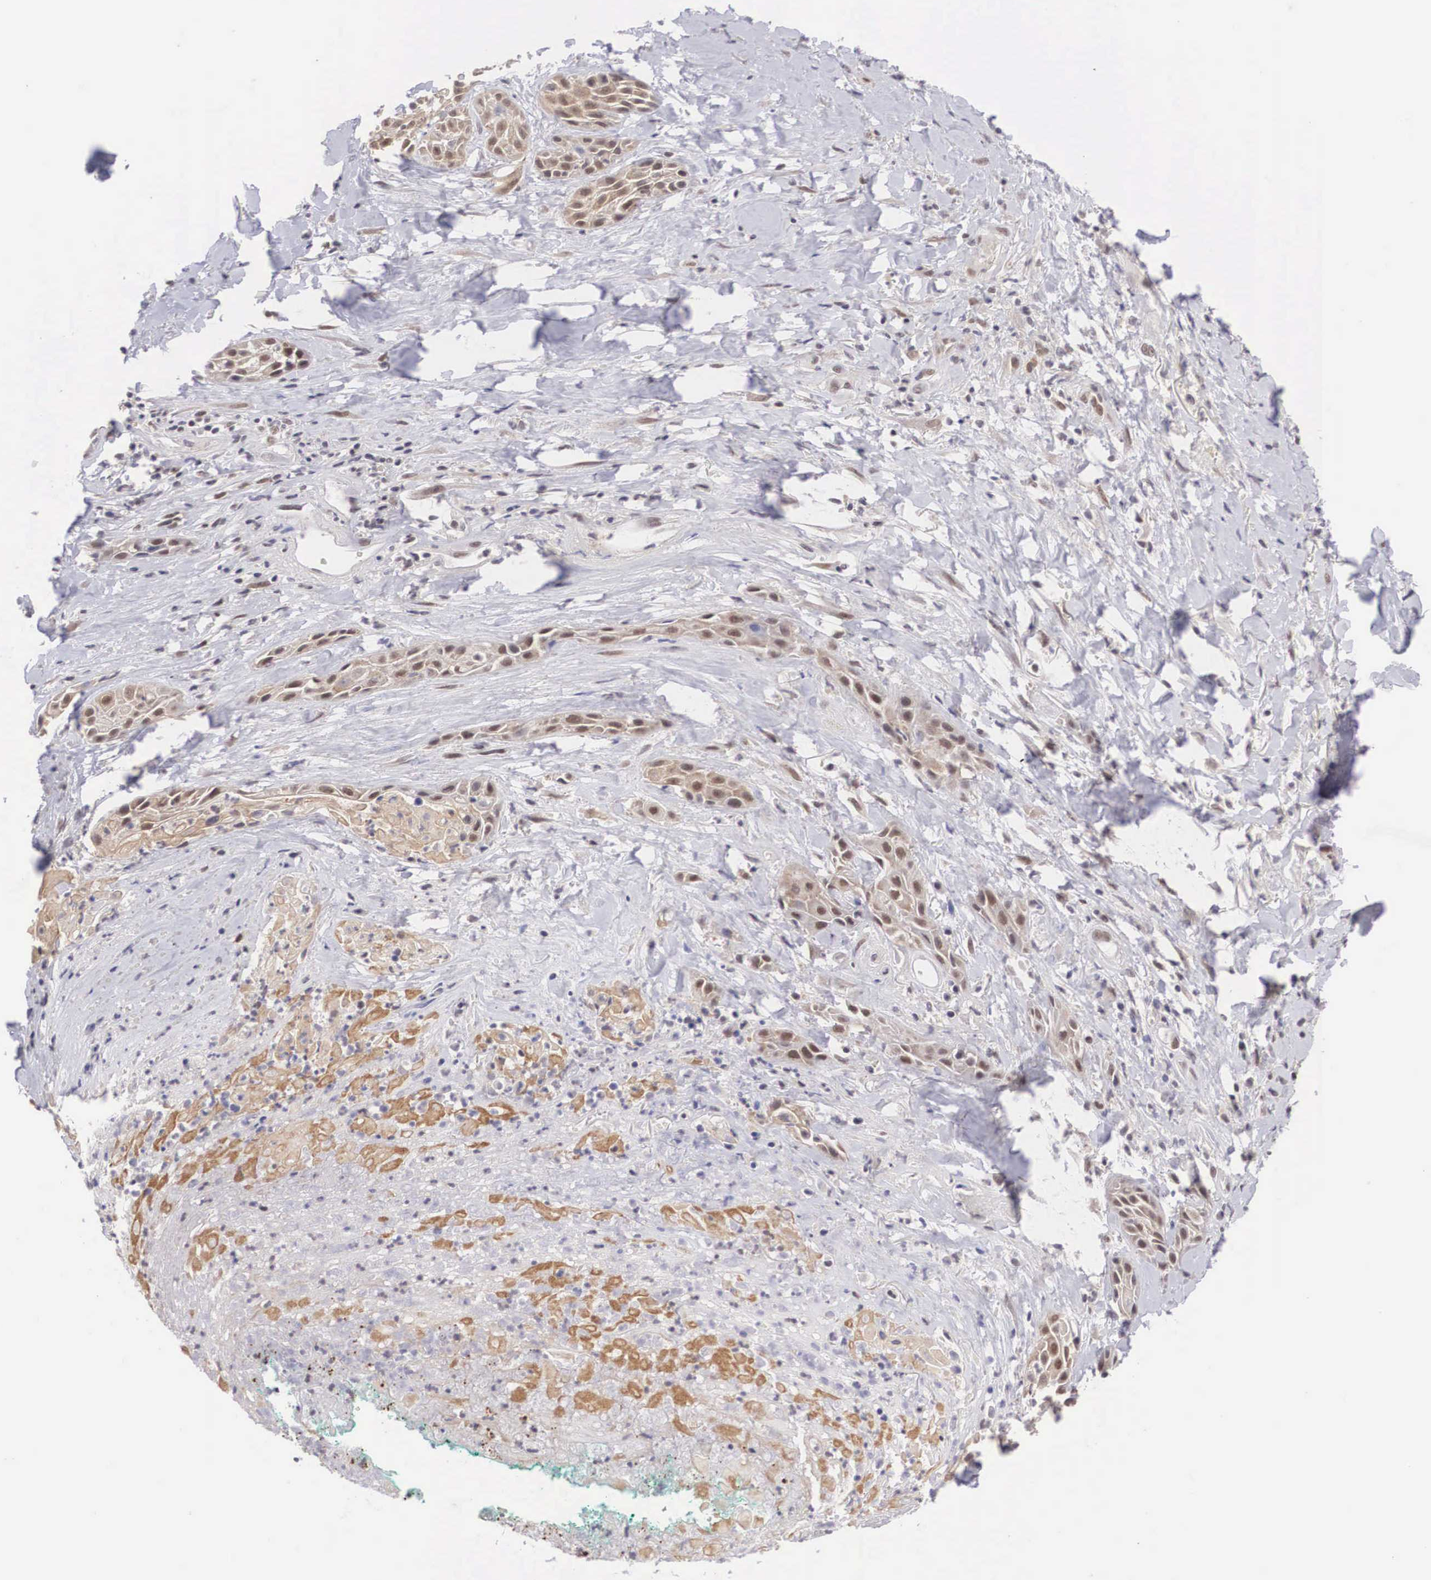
{"staining": {"intensity": "moderate", "quantity": ">75%", "location": "cytoplasmic/membranous,nuclear"}, "tissue": "skin cancer", "cell_type": "Tumor cells", "image_type": "cancer", "snomed": [{"axis": "morphology", "description": "Squamous cell carcinoma, NOS"}, {"axis": "topography", "description": "Skin"}, {"axis": "topography", "description": "Anal"}], "caption": "Immunohistochemical staining of skin squamous cell carcinoma shows medium levels of moderate cytoplasmic/membranous and nuclear protein positivity in approximately >75% of tumor cells.", "gene": "NINL", "patient": {"sex": "male", "age": 64}}